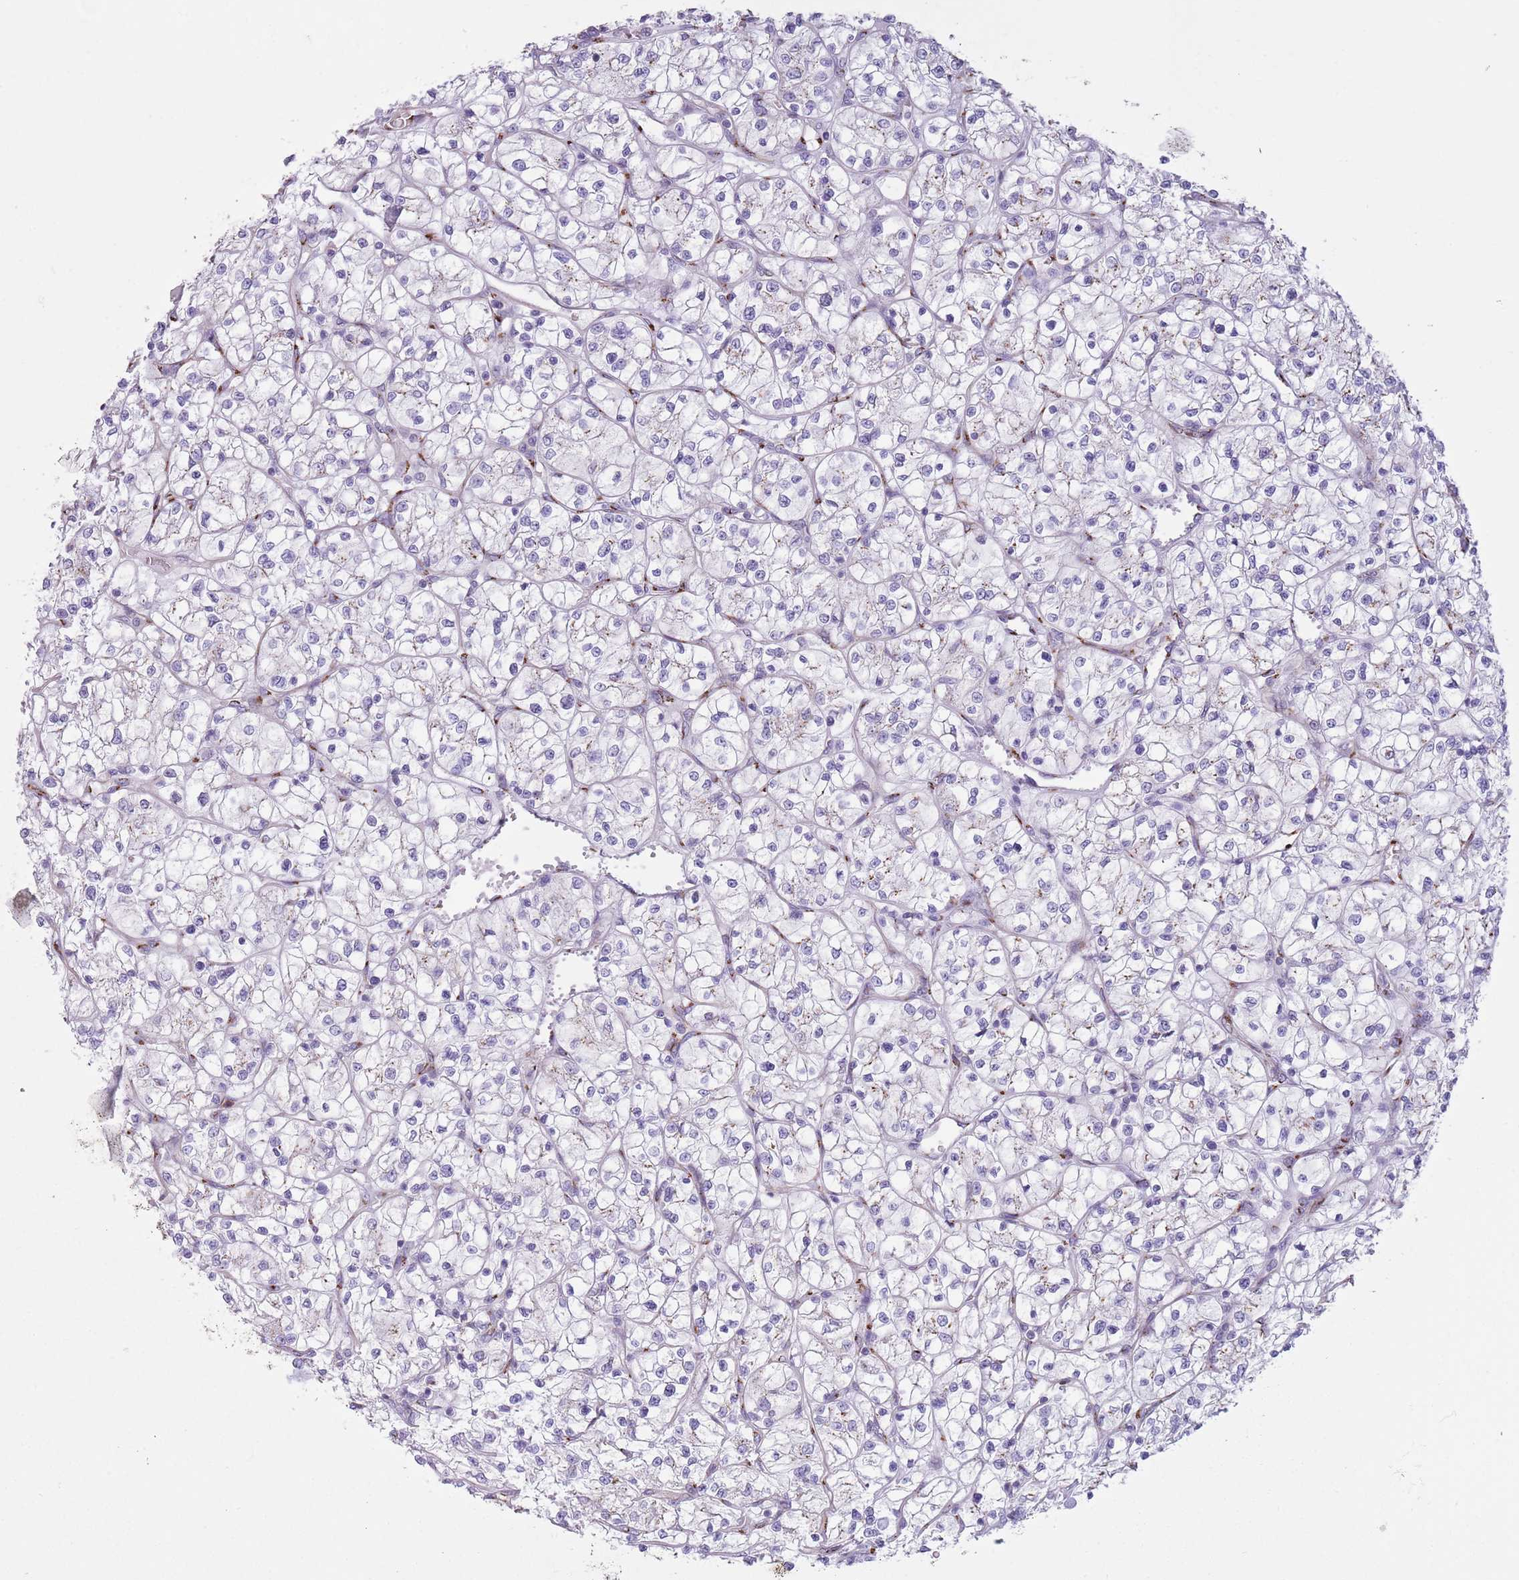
{"staining": {"intensity": "negative", "quantity": "none", "location": "none"}, "tissue": "renal cancer", "cell_type": "Tumor cells", "image_type": "cancer", "snomed": [{"axis": "morphology", "description": "Adenocarcinoma, NOS"}, {"axis": "topography", "description": "Kidney"}], "caption": "A high-resolution photomicrograph shows IHC staining of renal adenocarcinoma, which demonstrates no significant positivity in tumor cells.", "gene": "C20orf96", "patient": {"sex": "female", "age": 64}}